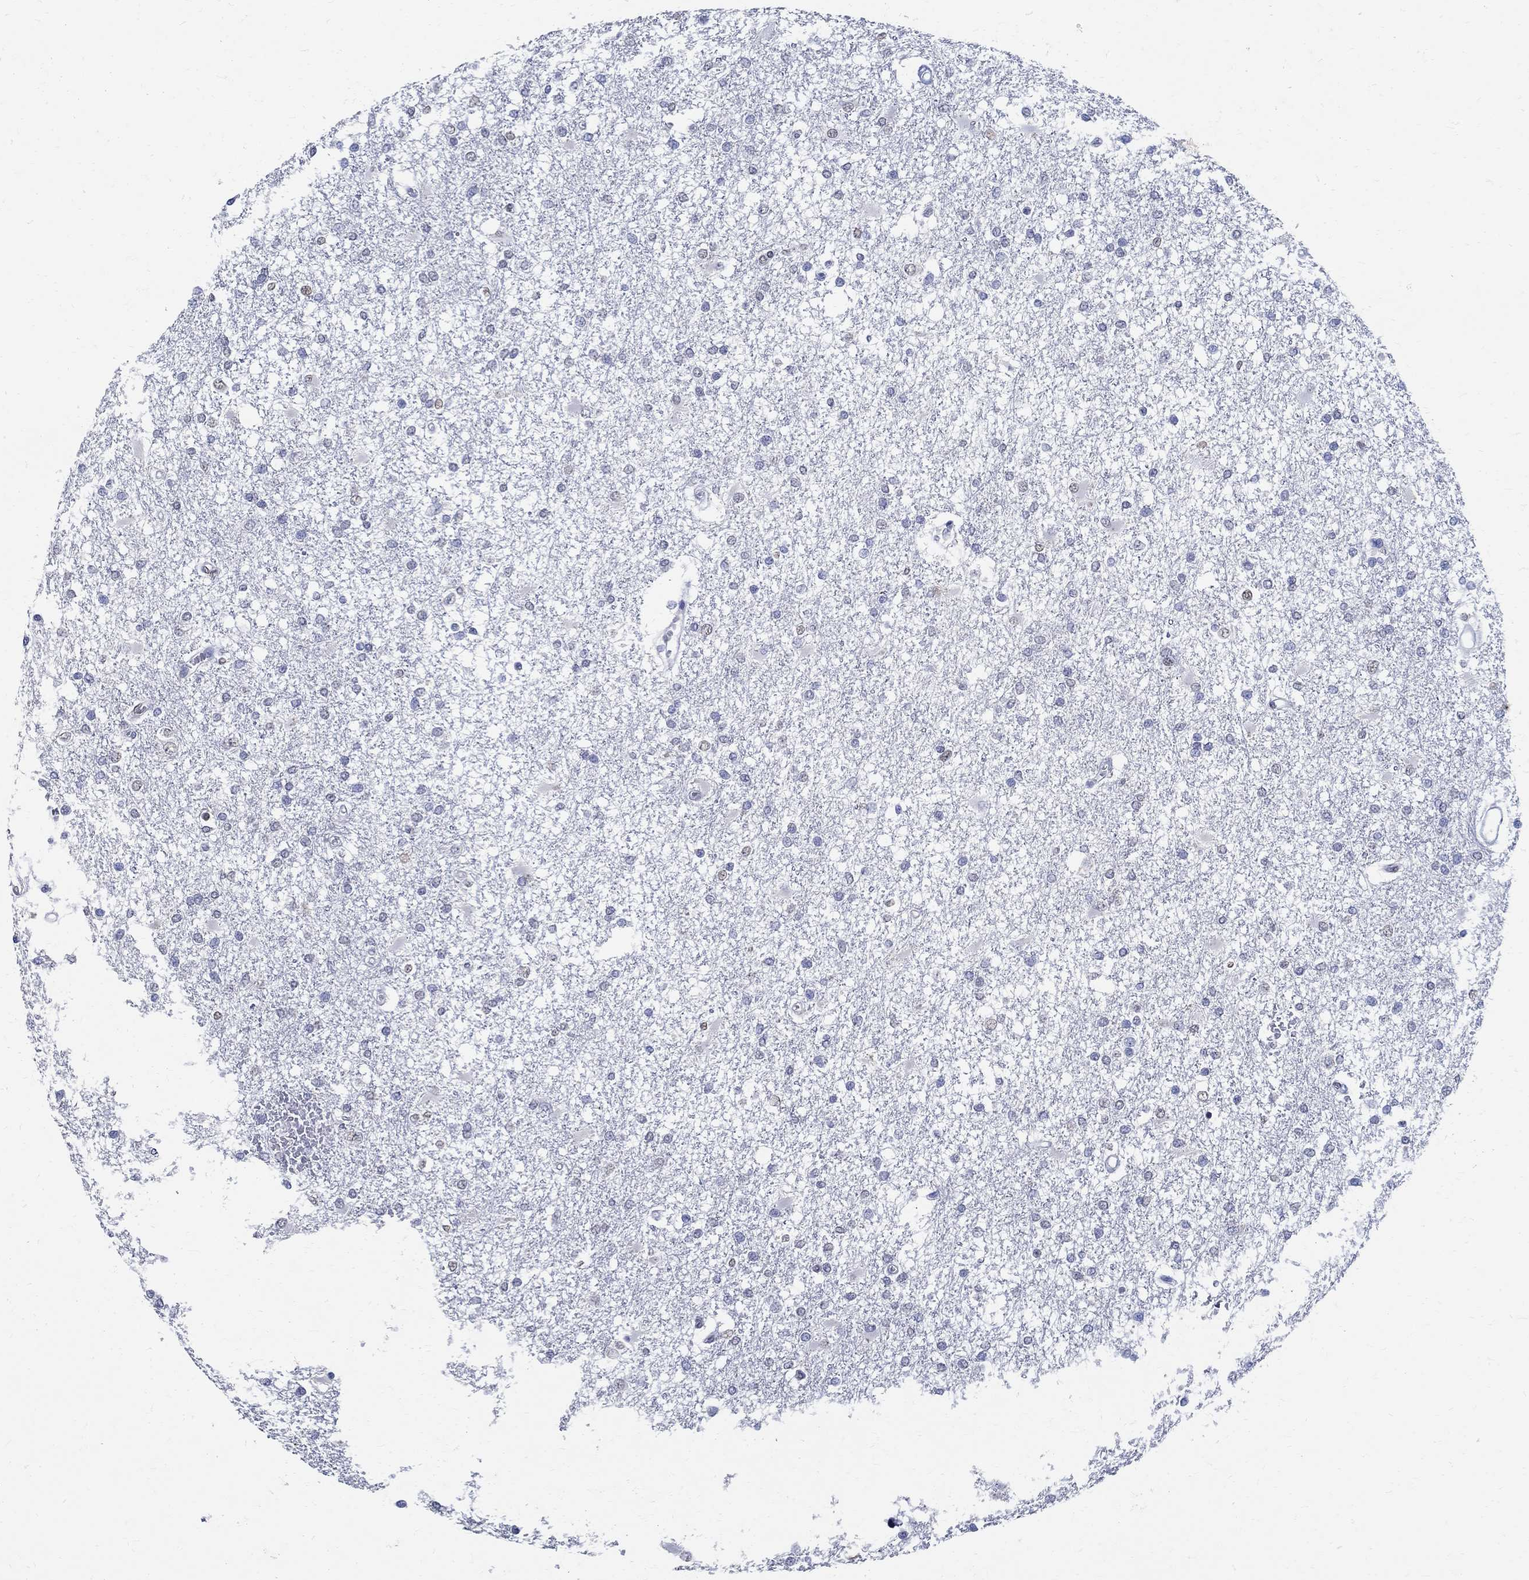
{"staining": {"intensity": "negative", "quantity": "none", "location": "none"}, "tissue": "glioma", "cell_type": "Tumor cells", "image_type": "cancer", "snomed": [{"axis": "morphology", "description": "Glioma, malignant, High grade"}, {"axis": "topography", "description": "Cerebral cortex"}], "caption": "Immunohistochemistry (IHC) photomicrograph of neoplastic tissue: human malignant glioma (high-grade) stained with DAB (3,3'-diaminobenzidine) reveals no significant protein staining in tumor cells.", "gene": "TSPAN16", "patient": {"sex": "male", "age": 79}}